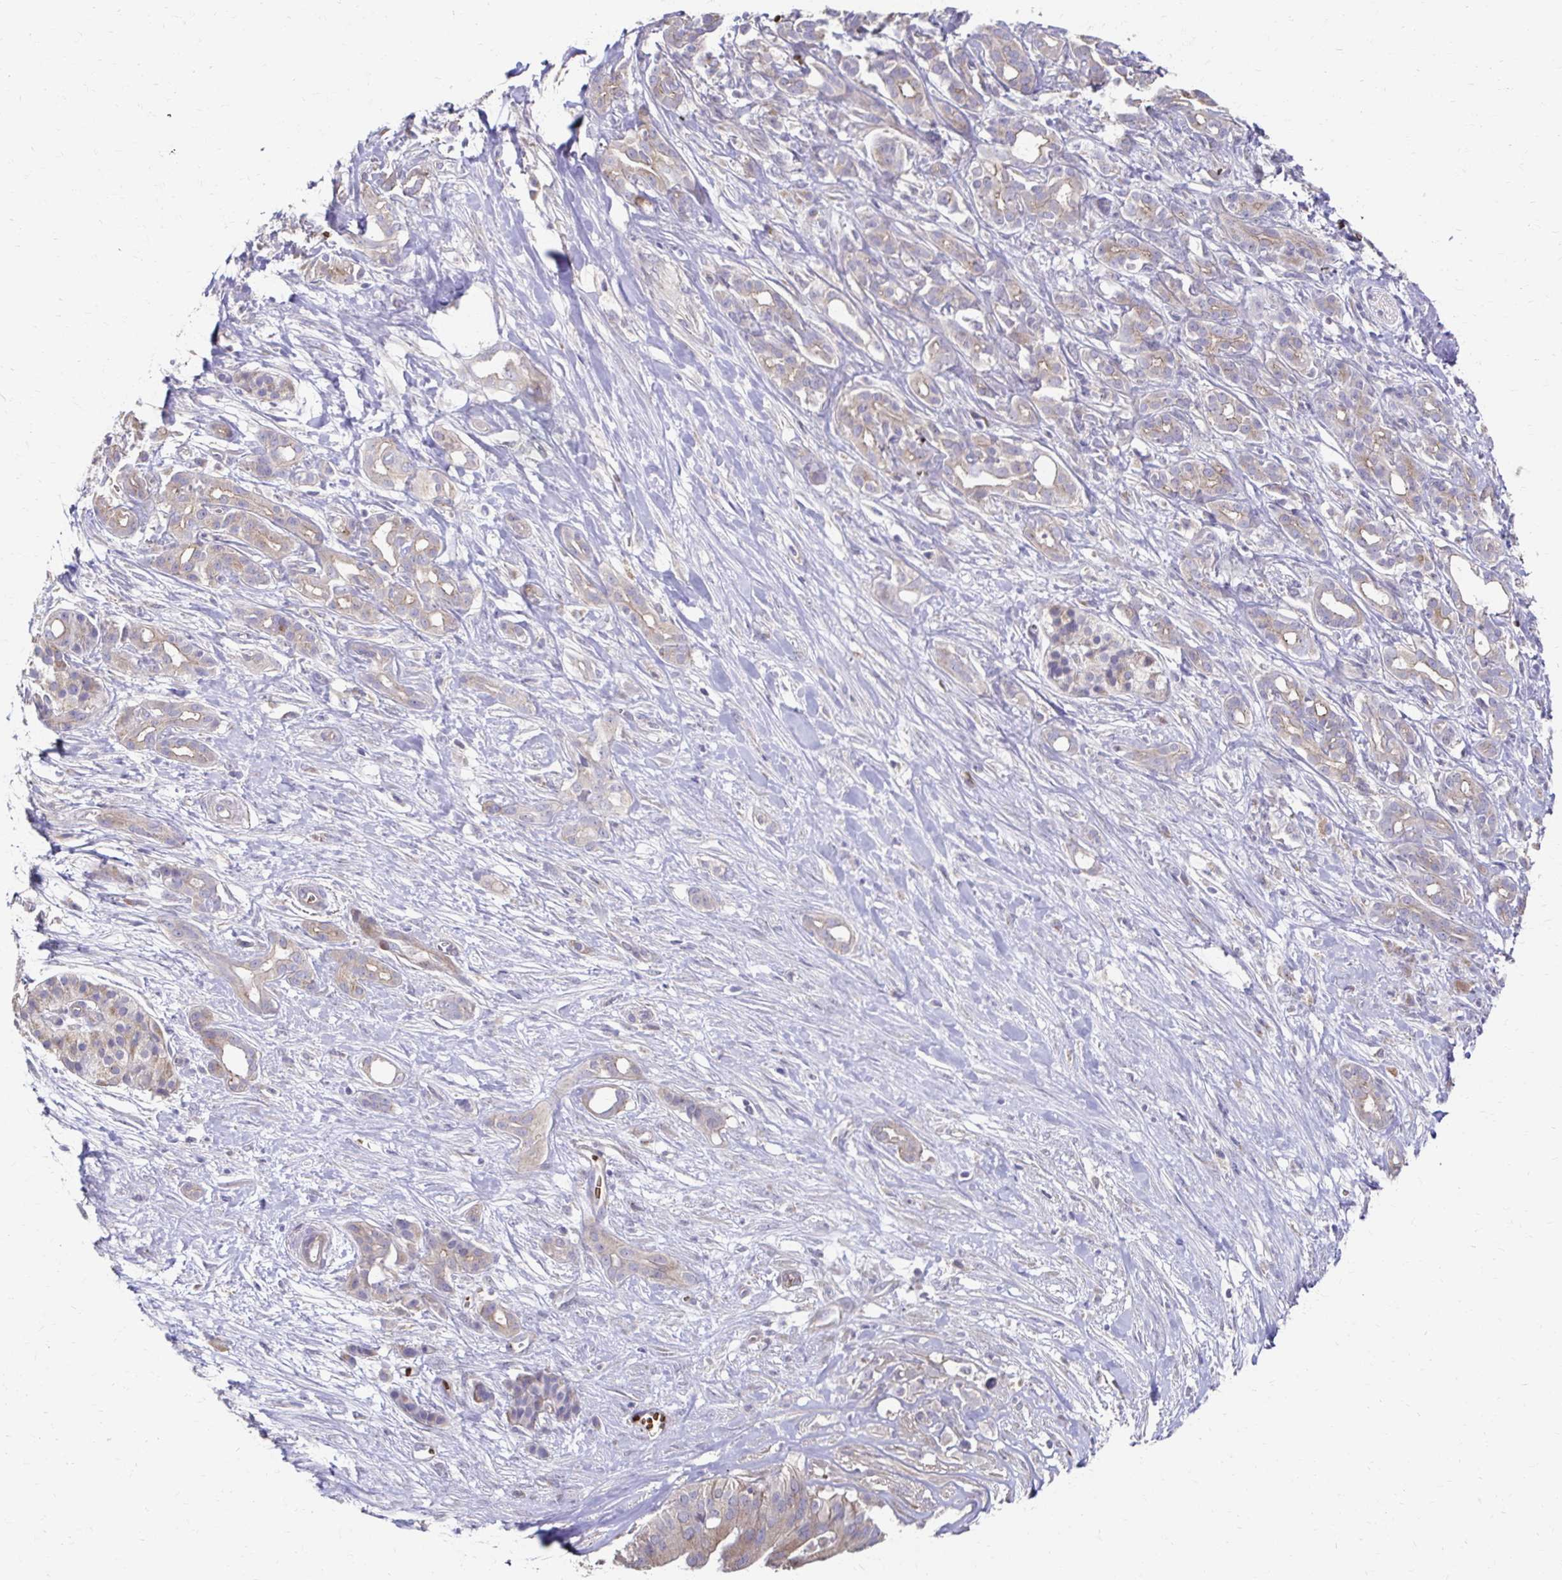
{"staining": {"intensity": "weak", "quantity": ">75%", "location": "cytoplasmic/membranous"}, "tissue": "pancreatic cancer", "cell_type": "Tumor cells", "image_type": "cancer", "snomed": [{"axis": "morphology", "description": "Adenocarcinoma, NOS"}, {"axis": "topography", "description": "Pancreas"}], "caption": "Protein expression analysis of human adenocarcinoma (pancreatic) reveals weak cytoplasmic/membranous expression in about >75% of tumor cells. (DAB IHC with brightfield microscopy, high magnification).", "gene": "SKA2", "patient": {"sex": "male", "age": 61}}